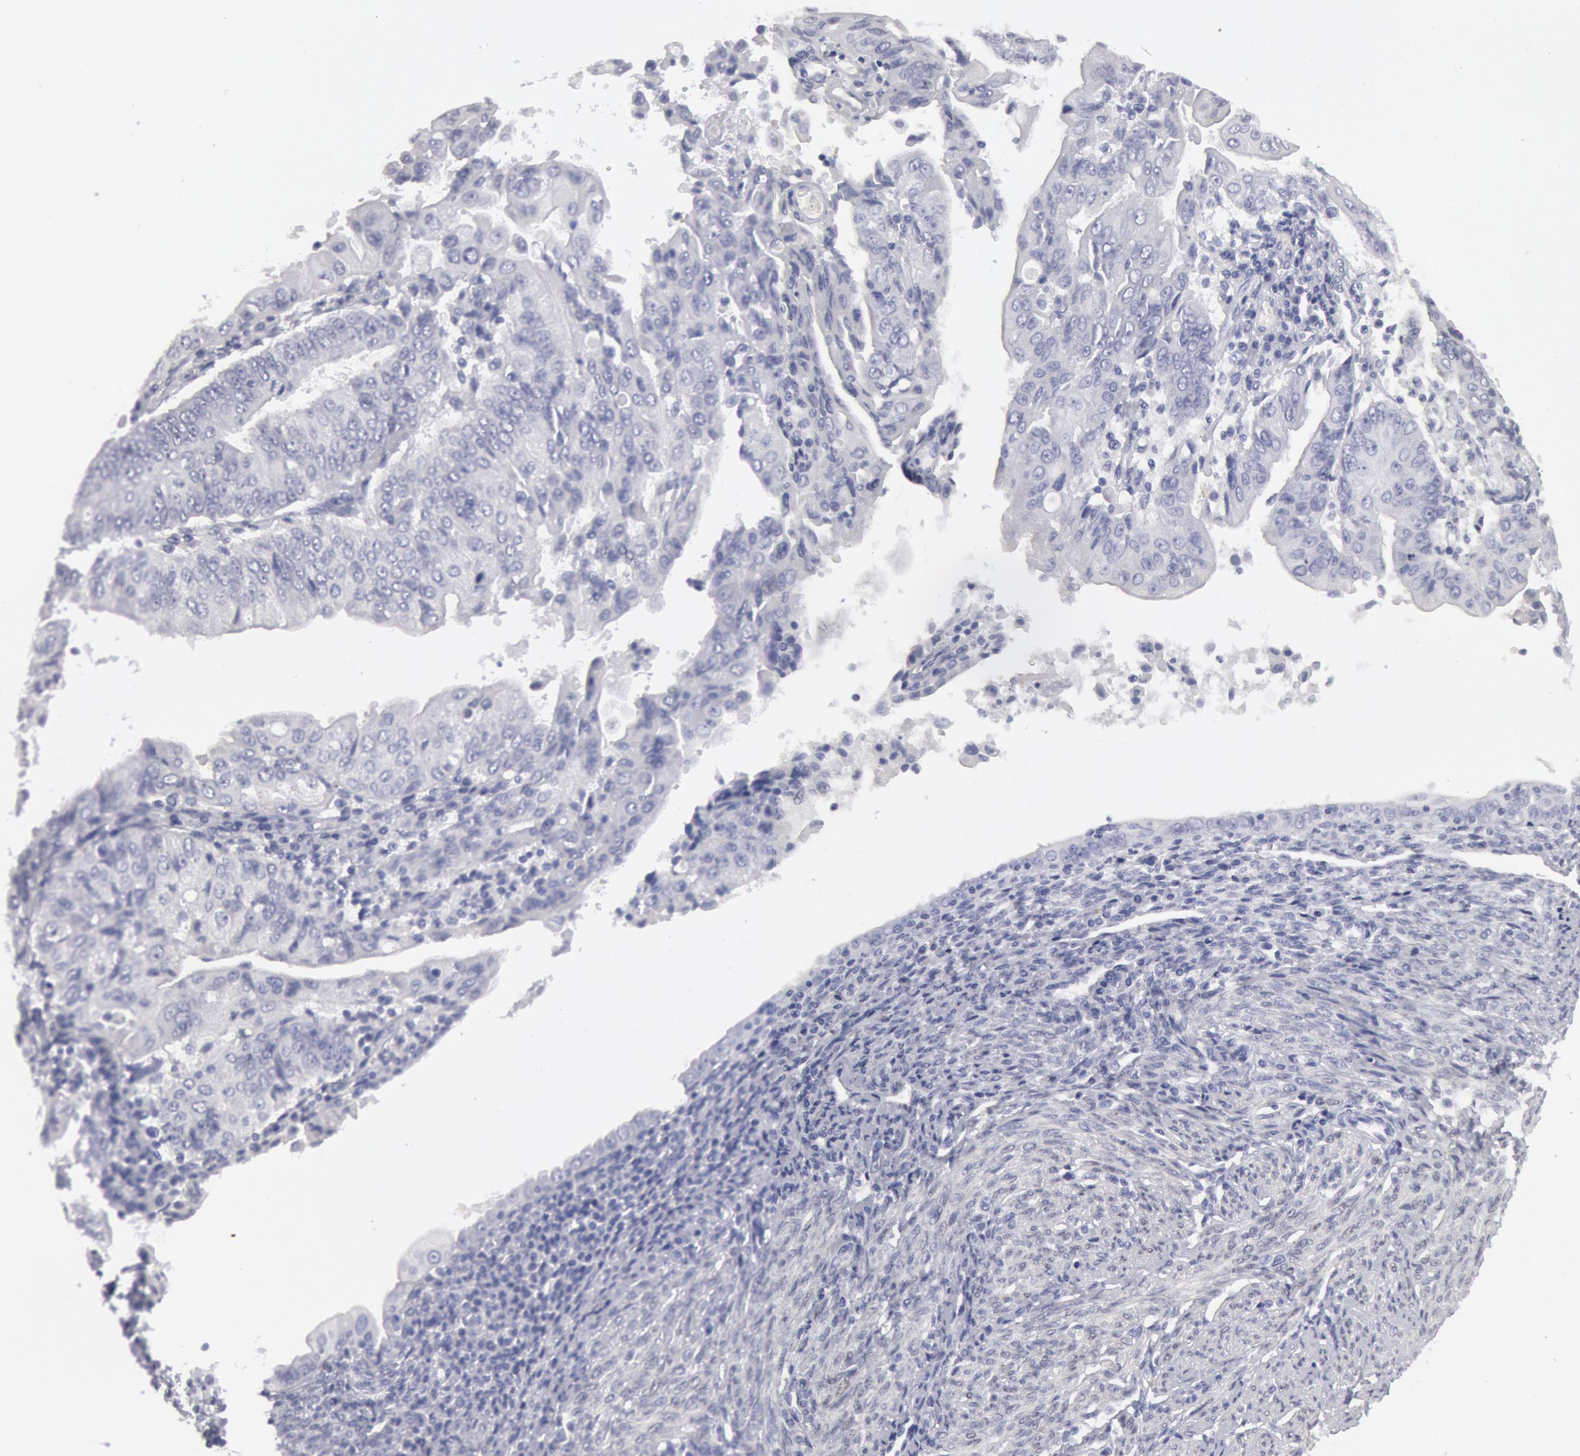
{"staining": {"intensity": "negative", "quantity": "none", "location": "none"}, "tissue": "endometrial cancer", "cell_type": "Tumor cells", "image_type": "cancer", "snomed": [{"axis": "morphology", "description": "Adenocarcinoma, NOS"}, {"axis": "topography", "description": "Endometrium"}], "caption": "Tumor cells show no significant expression in endometrial cancer. (IHC, brightfield microscopy, high magnification).", "gene": "FHL1", "patient": {"sex": "female", "age": 75}}